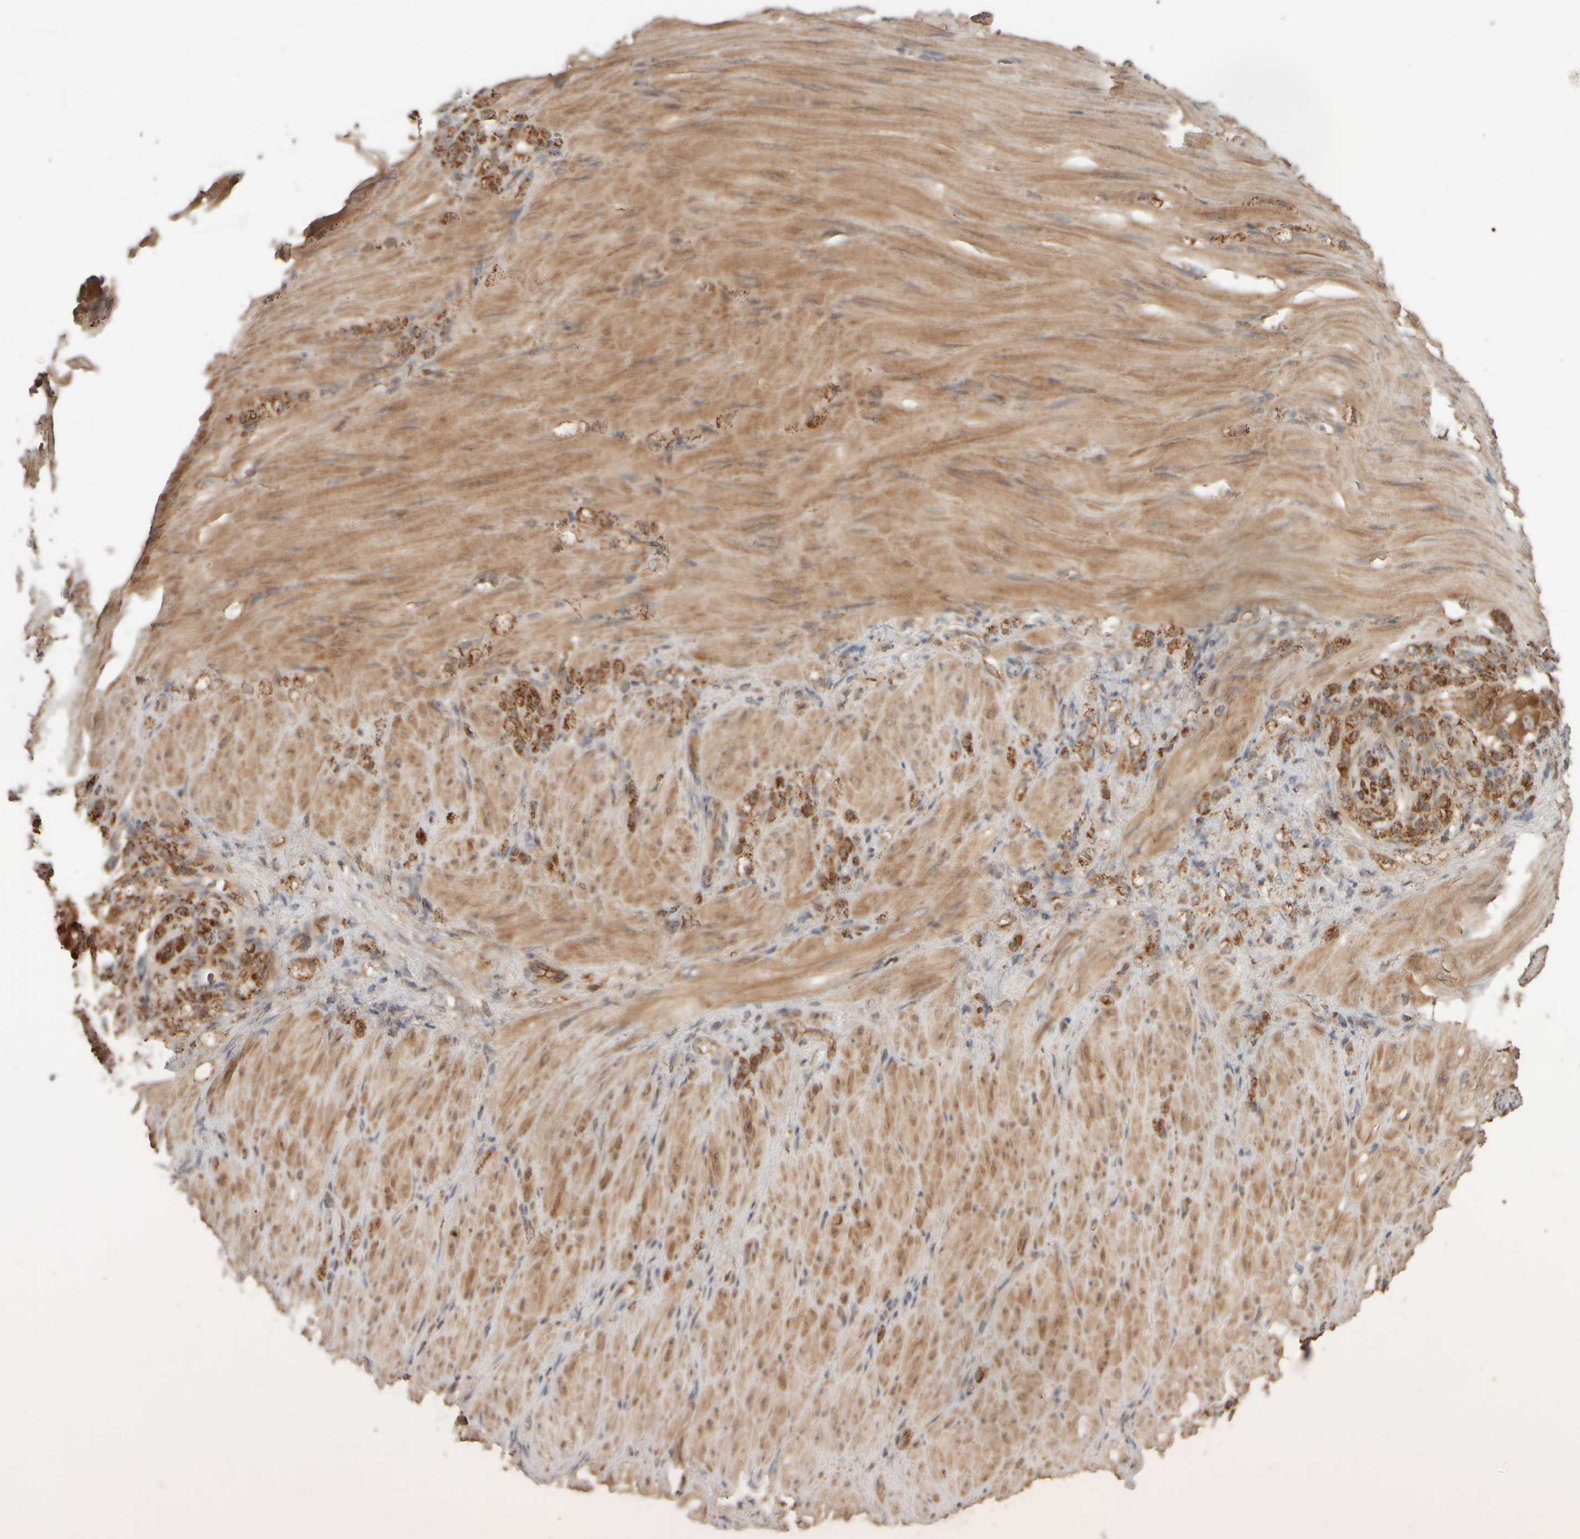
{"staining": {"intensity": "strong", "quantity": ">75%", "location": "cytoplasmic/membranous"}, "tissue": "stomach cancer", "cell_type": "Tumor cells", "image_type": "cancer", "snomed": [{"axis": "morphology", "description": "Normal tissue, NOS"}, {"axis": "morphology", "description": "Adenocarcinoma, NOS"}, {"axis": "topography", "description": "Stomach"}], "caption": "DAB immunohistochemical staining of stomach cancer (adenocarcinoma) exhibits strong cytoplasmic/membranous protein staining in about >75% of tumor cells.", "gene": "EIF2B3", "patient": {"sex": "male", "age": 82}}